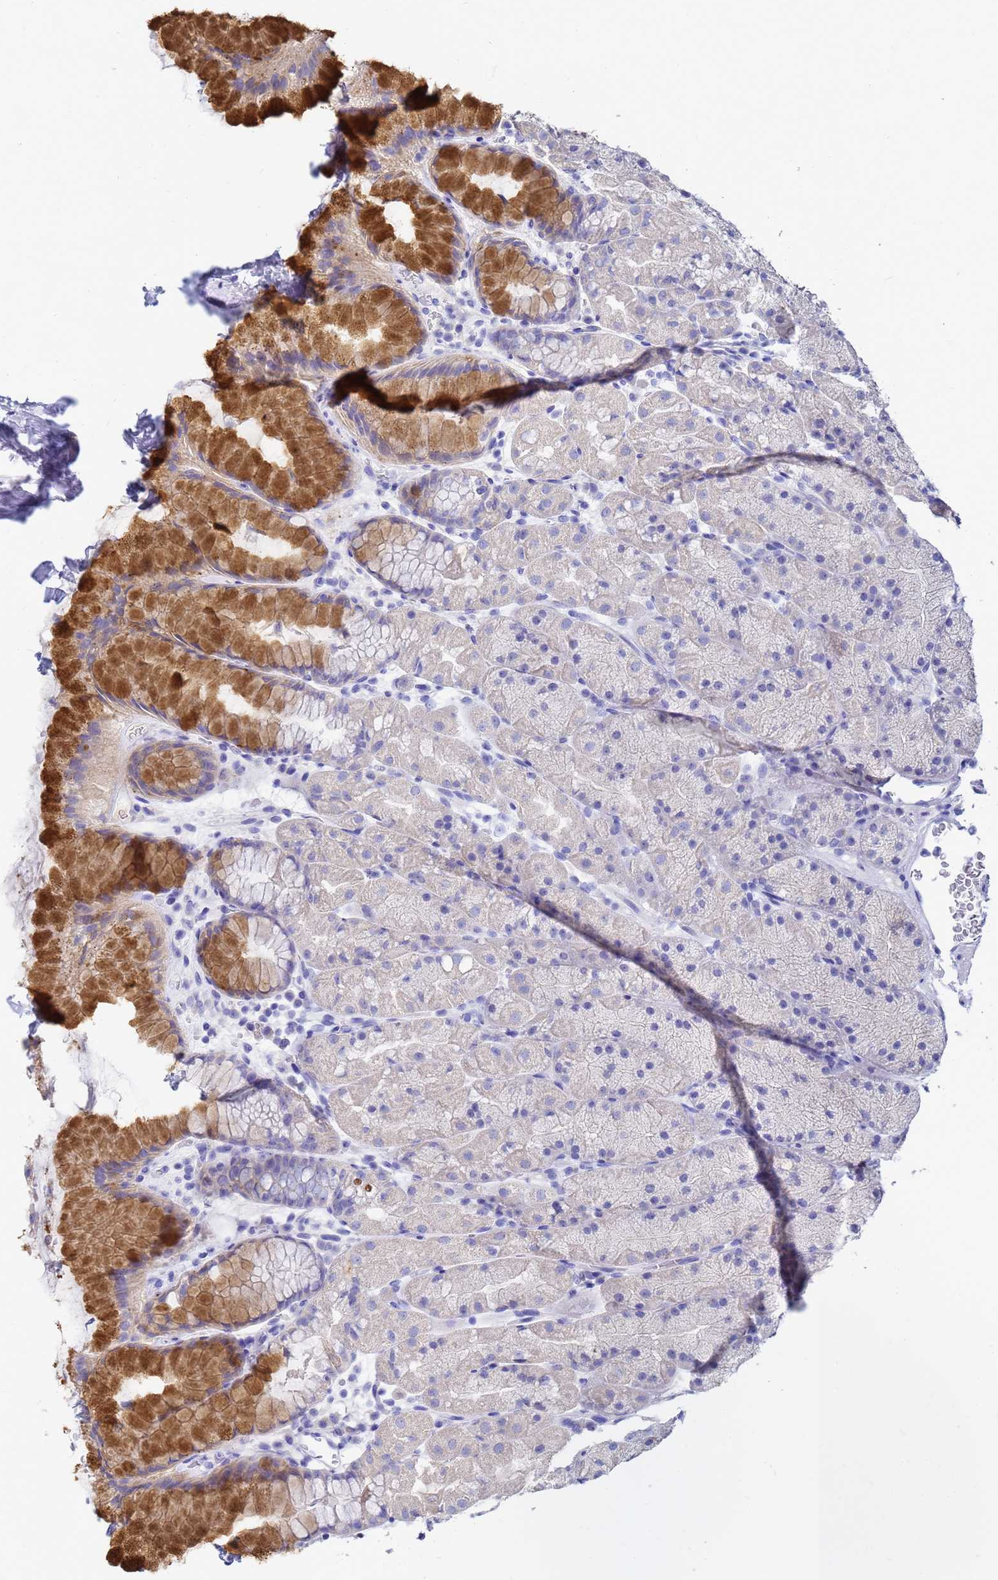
{"staining": {"intensity": "strong", "quantity": "<25%", "location": "cytoplasmic/membranous"}, "tissue": "stomach", "cell_type": "Glandular cells", "image_type": "normal", "snomed": [{"axis": "morphology", "description": "Normal tissue, NOS"}, {"axis": "topography", "description": "Stomach, upper"}, {"axis": "topography", "description": "Stomach, lower"}], "caption": "Protein analysis of unremarkable stomach displays strong cytoplasmic/membranous expression in approximately <25% of glandular cells.", "gene": "C2orf72", "patient": {"sex": "male", "age": 67}}